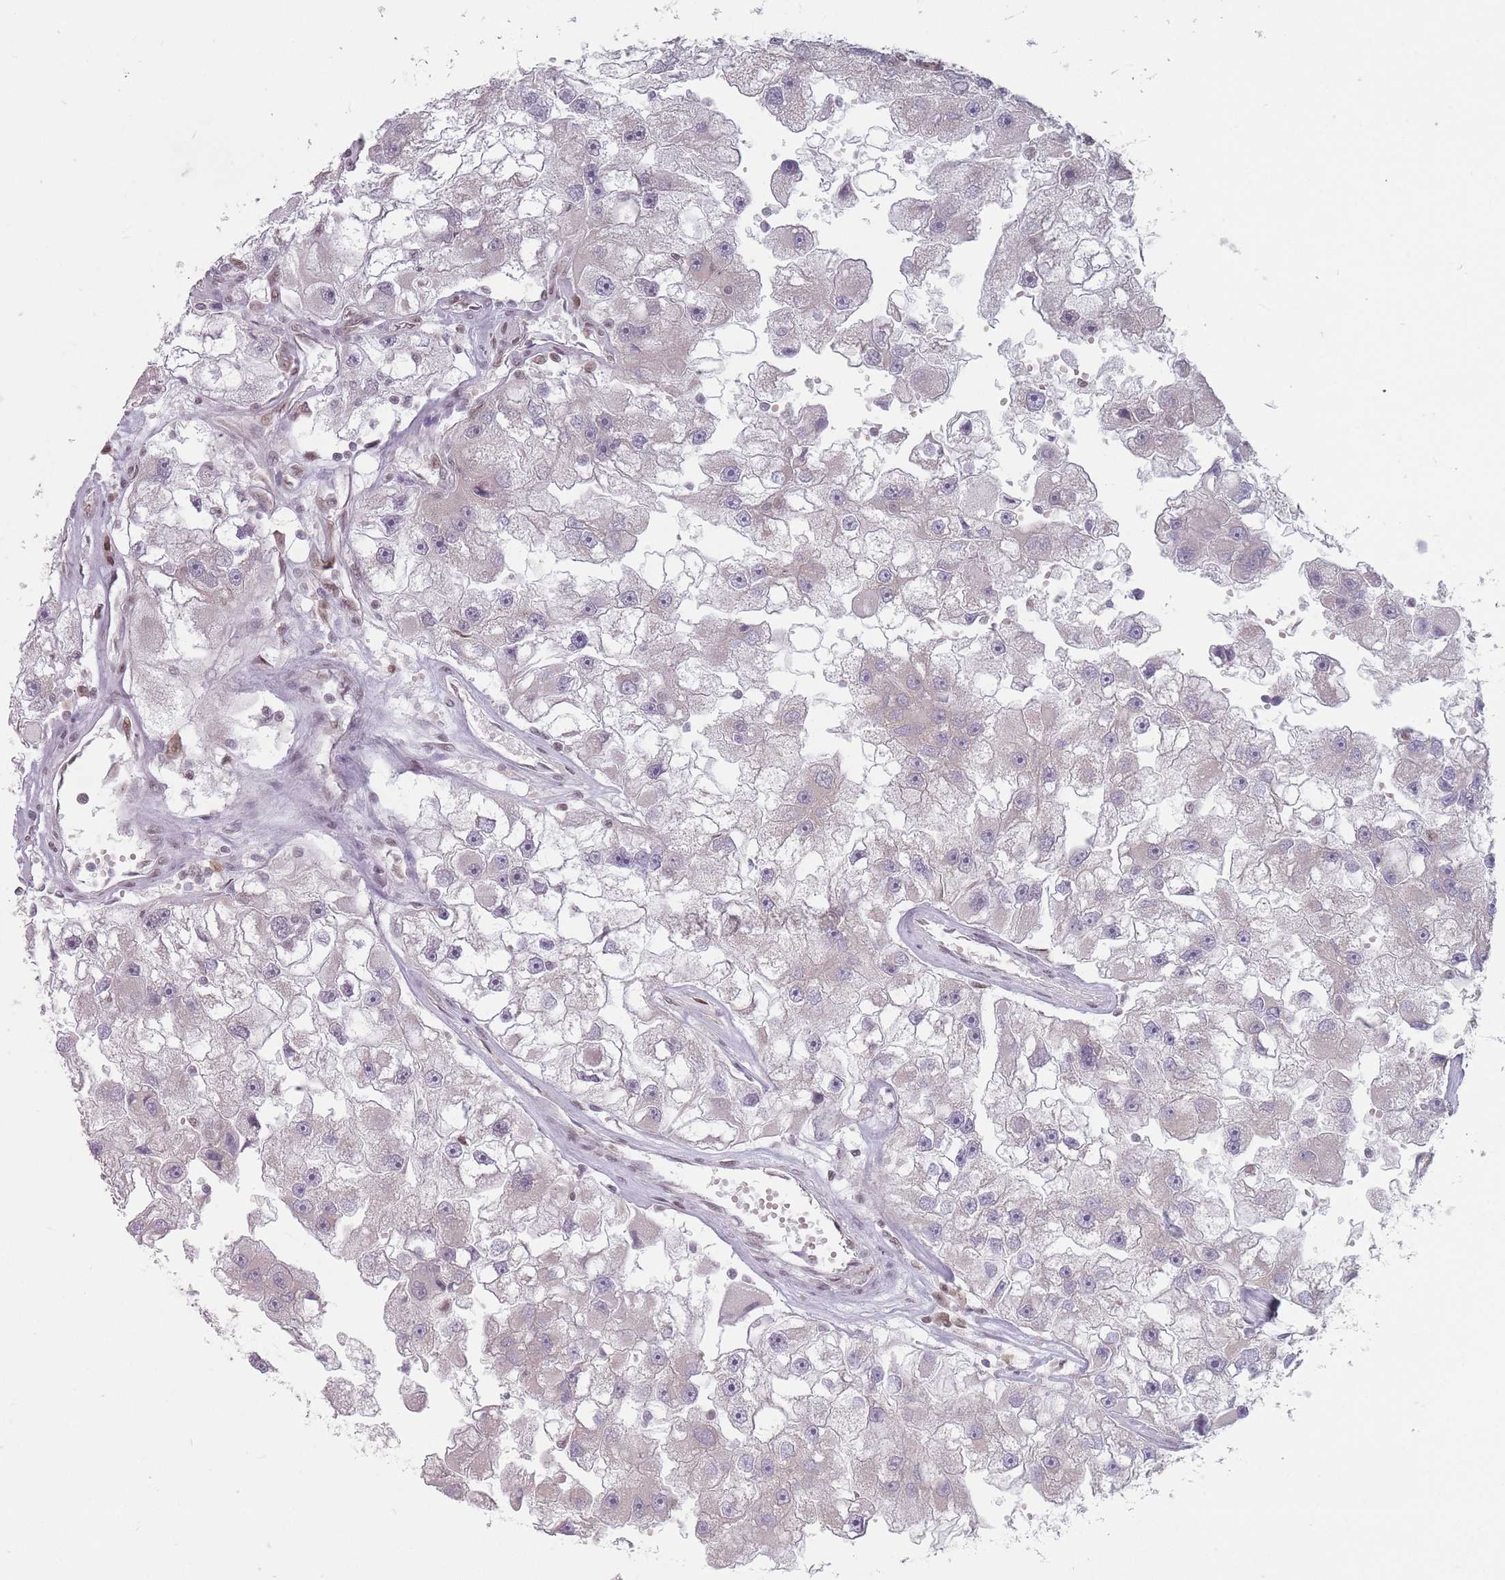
{"staining": {"intensity": "negative", "quantity": "none", "location": "none"}, "tissue": "renal cancer", "cell_type": "Tumor cells", "image_type": "cancer", "snomed": [{"axis": "morphology", "description": "Adenocarcinoma, NOS"}, {"axis": "topography", "description": "Kidney"}], "caption": "Protein analysis of renal cancer (adenocarcinoma) exhibits no significant staining in tumor cells. (Brightfield microscopy of DAB immunohistochemistry at high magnification).", "gene": "SH3BGRL2", "patient": {"sex": "male", "age": 63}}